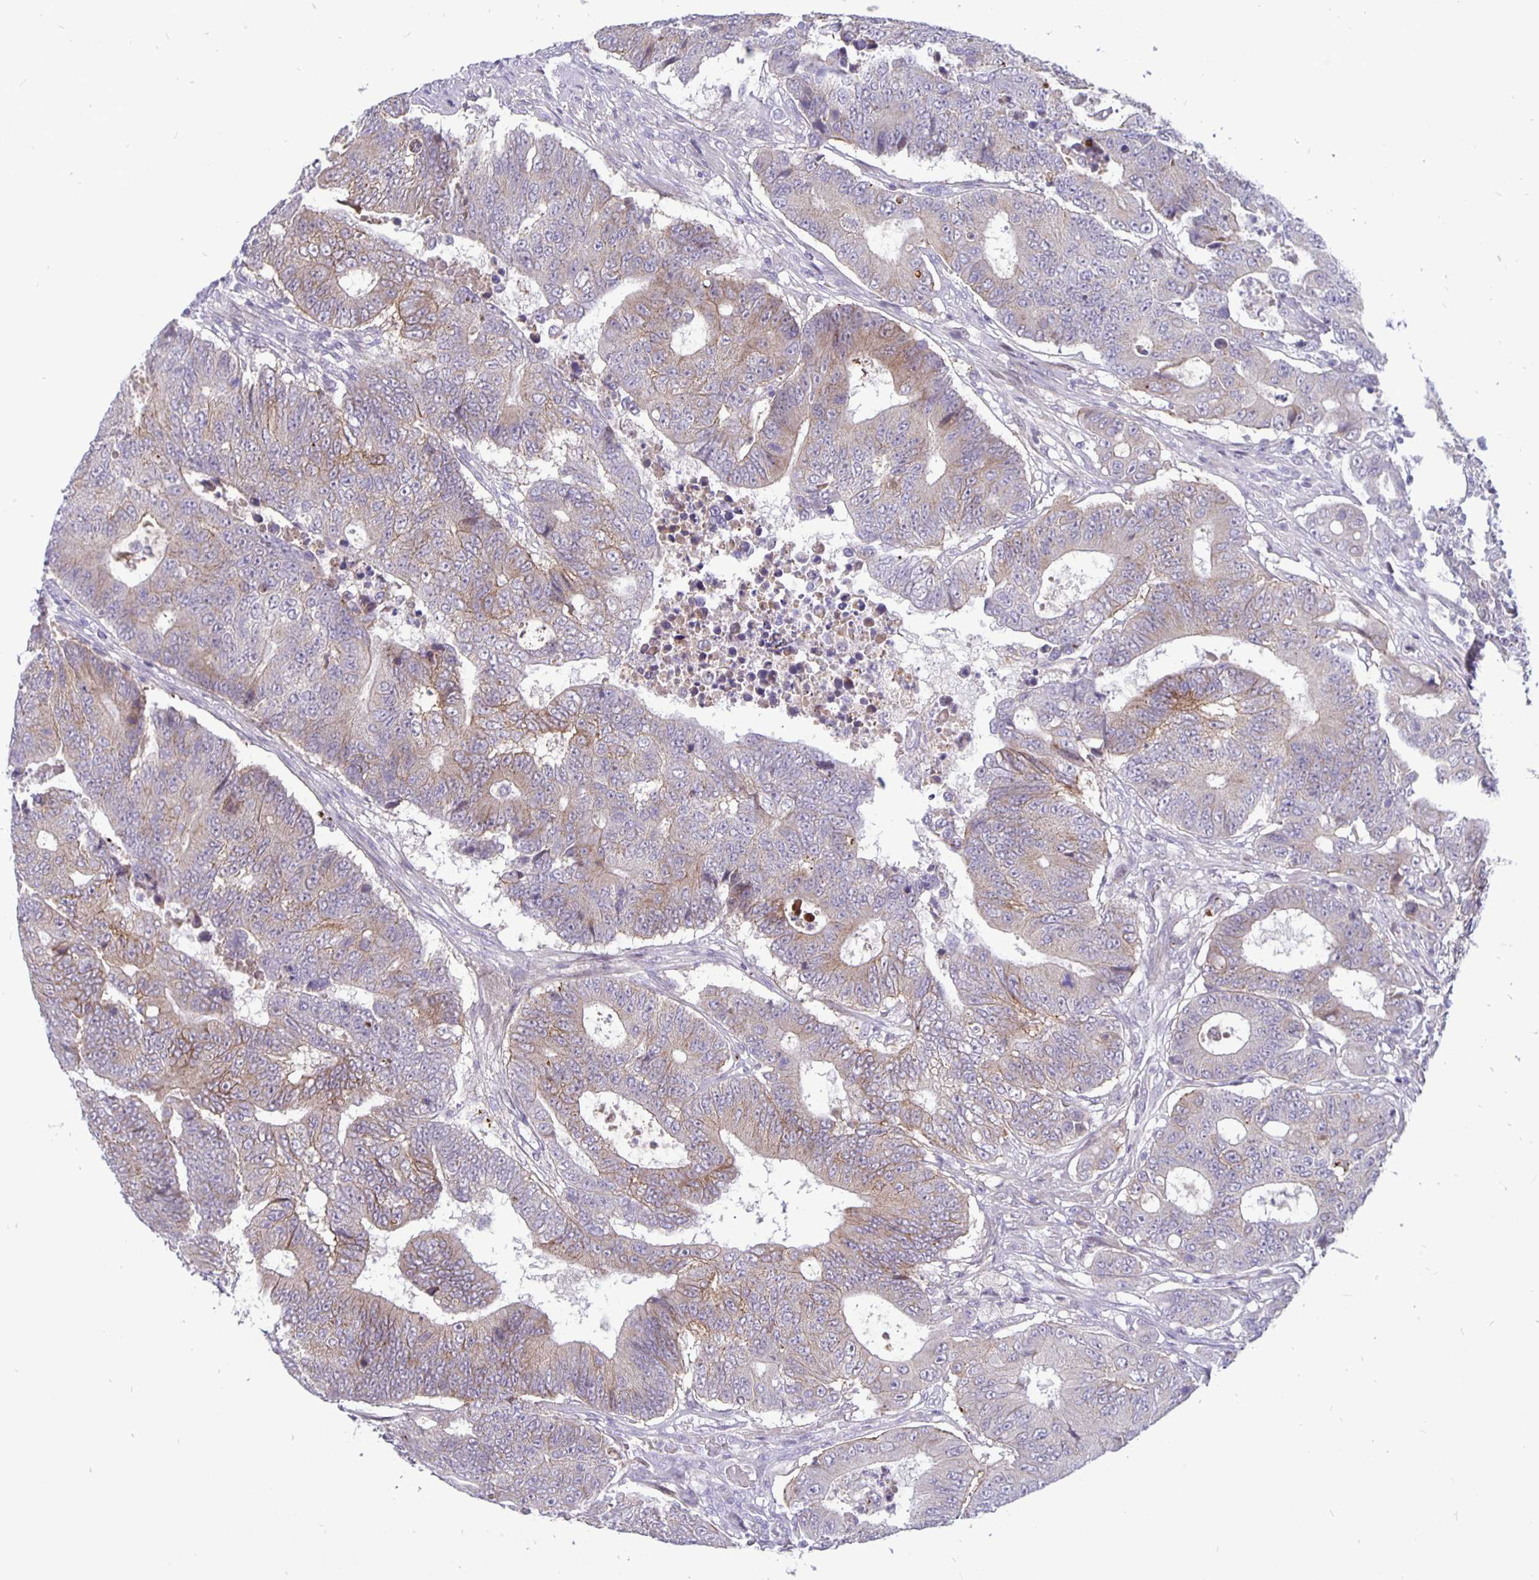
{"staining": {"intensity": "weak", "quantity": "25%-75%", "location": "cytoplasmic/membranous"}, "tissue": "colorectal cancer", "cell_type": "Tumor cells", "image_type": "cancer", "snomed": [{"axis": "morphology", "description": "Adenocarcinoma, NOS"}, {"axis": "topography", "description": "Colon"}], "caption": "Immunohistochemistry (IHC) histopathology image of neoplastic tissue: human colorectal adenocarcinoma stained using immunohistochemistry (IHC) displays low levels of weak protein expression localized specifically in the cytoplasmic/membranous of tumor cells, appearing as a cytoplasmic/membranous brown color.", "gene": "ERBB2", "patient": {"sex": "female", "age": 48}}